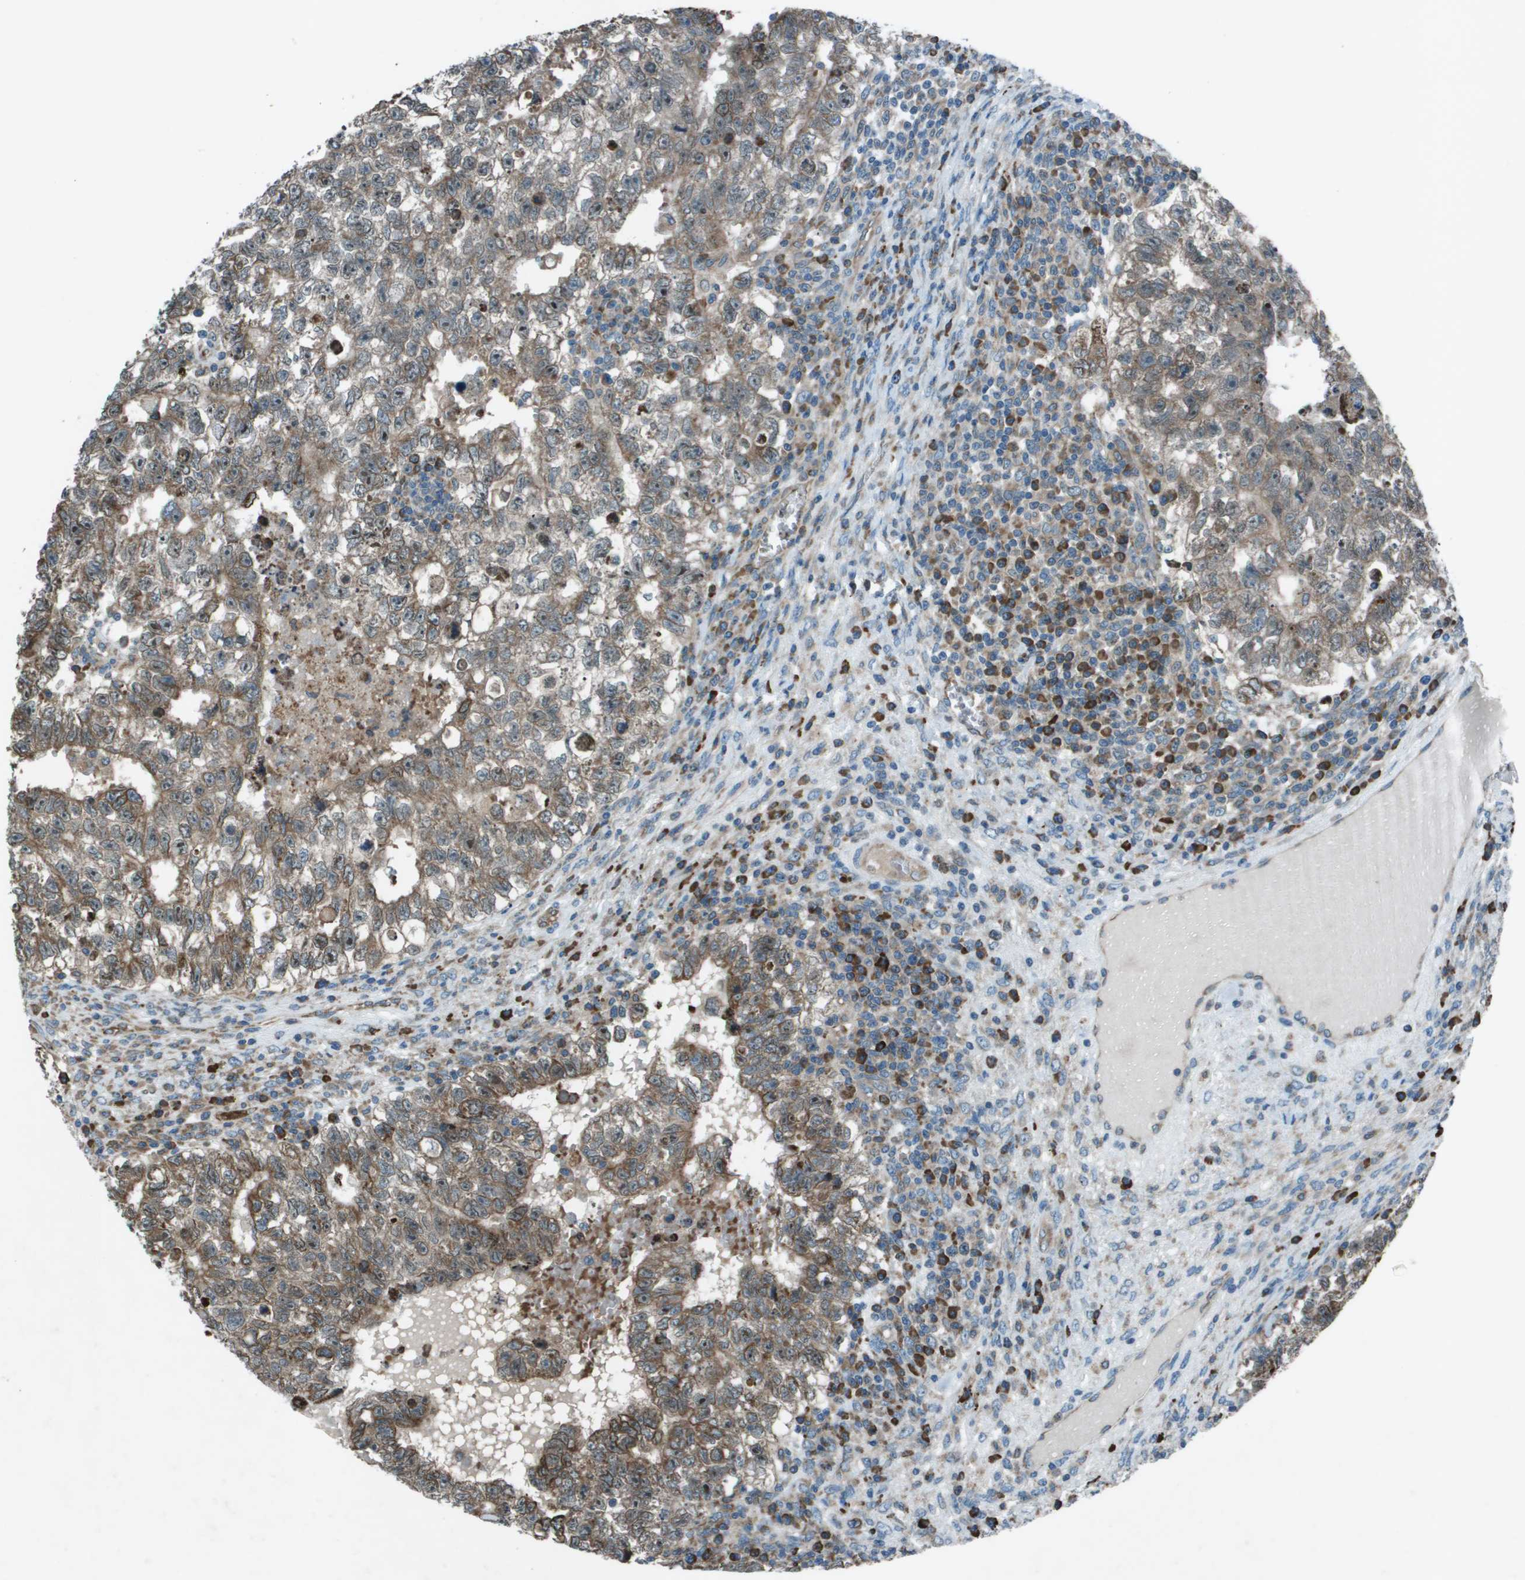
{"staining": {"intensity": "weak", "quantity": ">75%", "location": "cytoplasmic/membranous"}, "tissue": "testis cancer", "cell_type": "Tumor cells", "image_type": "cancer", "snomed": [{"axis": "morphology", "description": "Seminoma, NOS"}, {"axis": "morphology", "description": "Carcinoma, Embryonal, NOS"}, {"axis": "topography", "description": "Testis"}], "caption": "Testis cancer (embryonal carcinoma) stained for a protein (brown) shows weak cytoplasmic/membranous positive staining in approximately >75% of tumor cells.", "gene": "UTS2", "patient": {"sex": "male", "age": 38}}